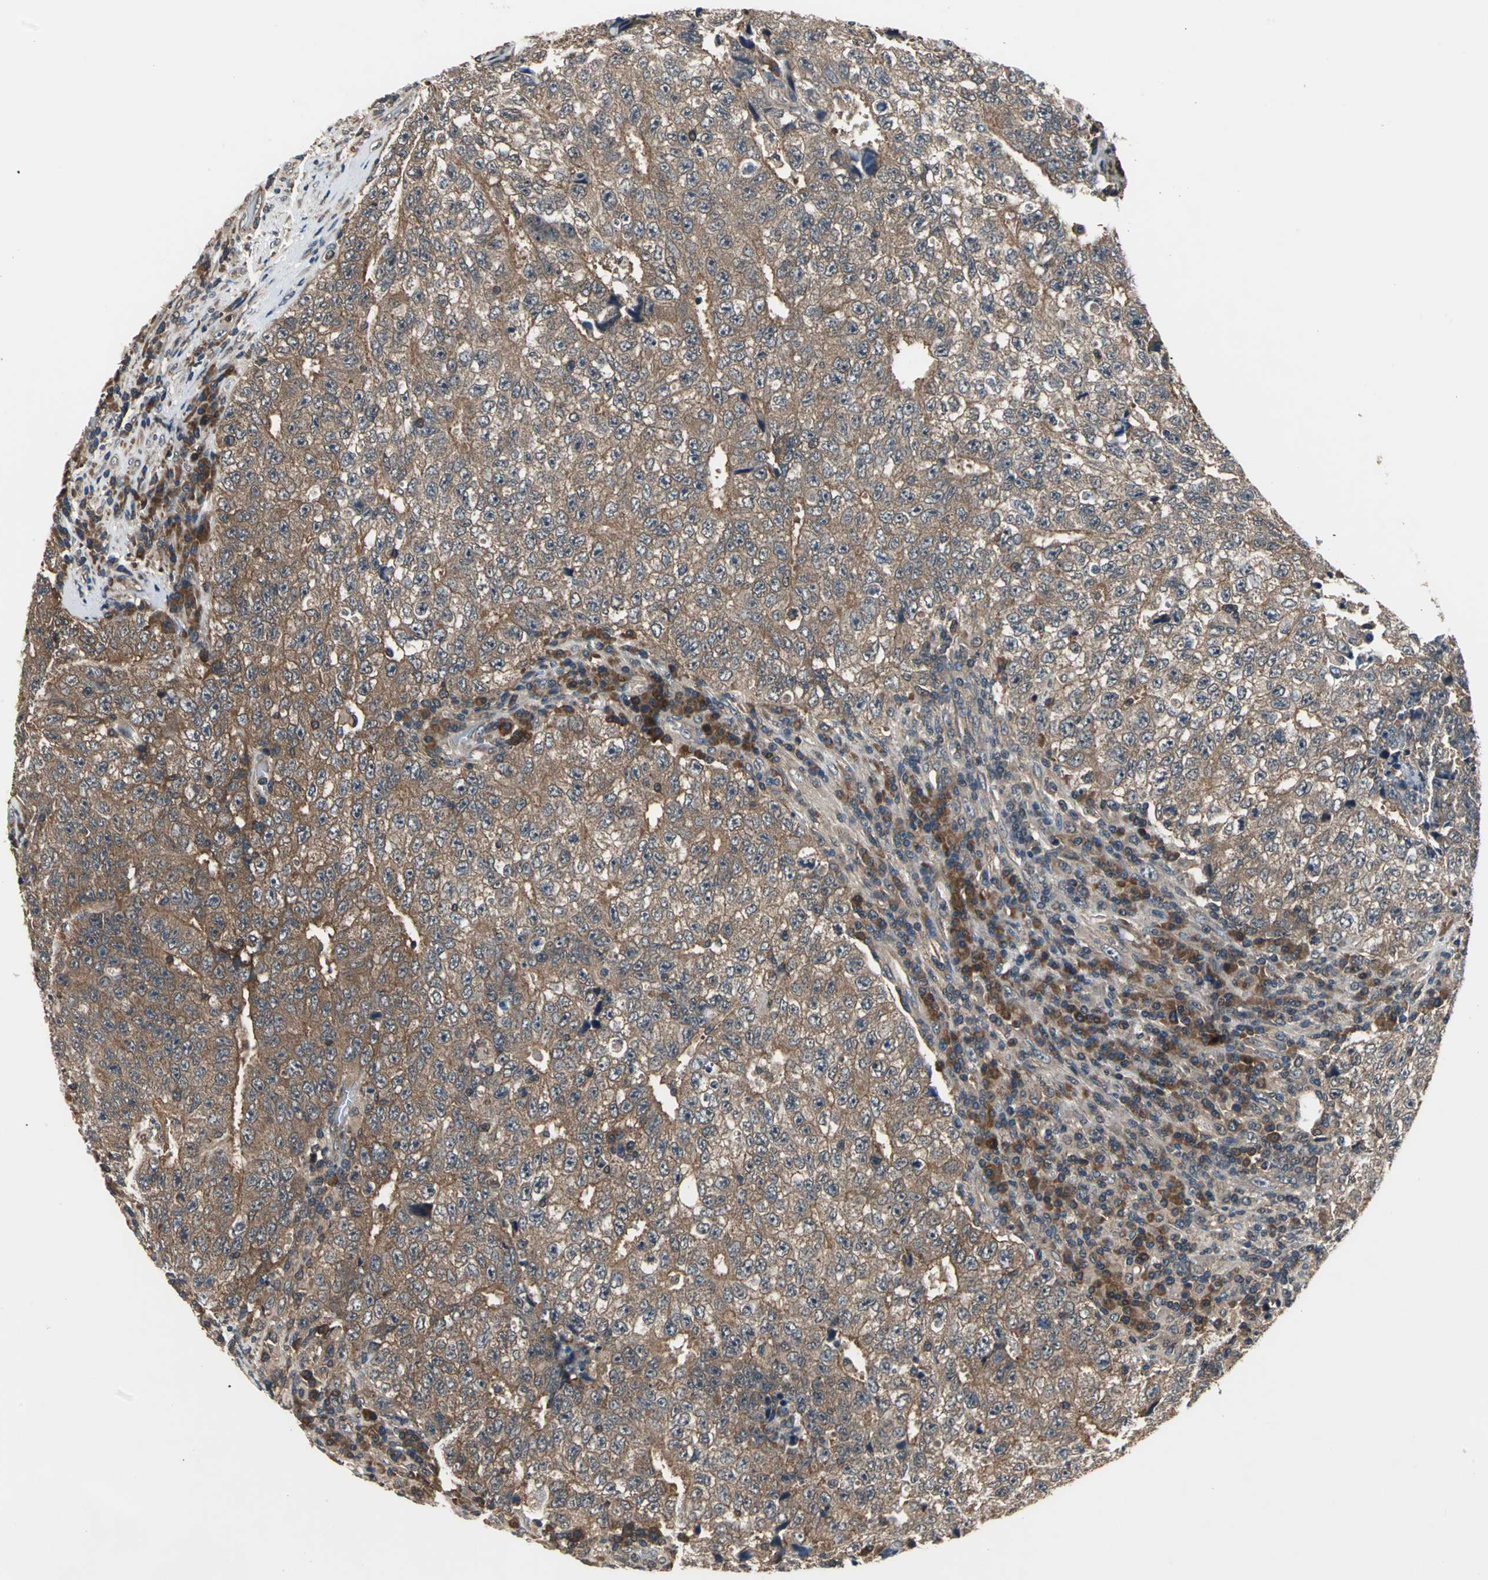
{"staining": {"intensity": "strong", "quantity": ">75%", "location": "cytoplasmic/membranous"}, "tissue": "testis cancer", "cell_type": "Tumor cells", "image_type": "cancer", "snomed": [{"axis": "morphology", "description": "Necrosis, NOS"}, {"axis": "morphology", "description": "Carcinoma, Embryonal, NOS"}, {"axis": "topography", "description": "Testis"}], "caption": "IHC (DAB (3,3'-diaminobenzidine)) staining of human testis cancer (embryonal carcinoma) shows strong cytoplasmic/membranous protein staining in about >75% of tumor cells.", "gene": "EIF2B2", "patient": {"sex": "male", "age": 19}}